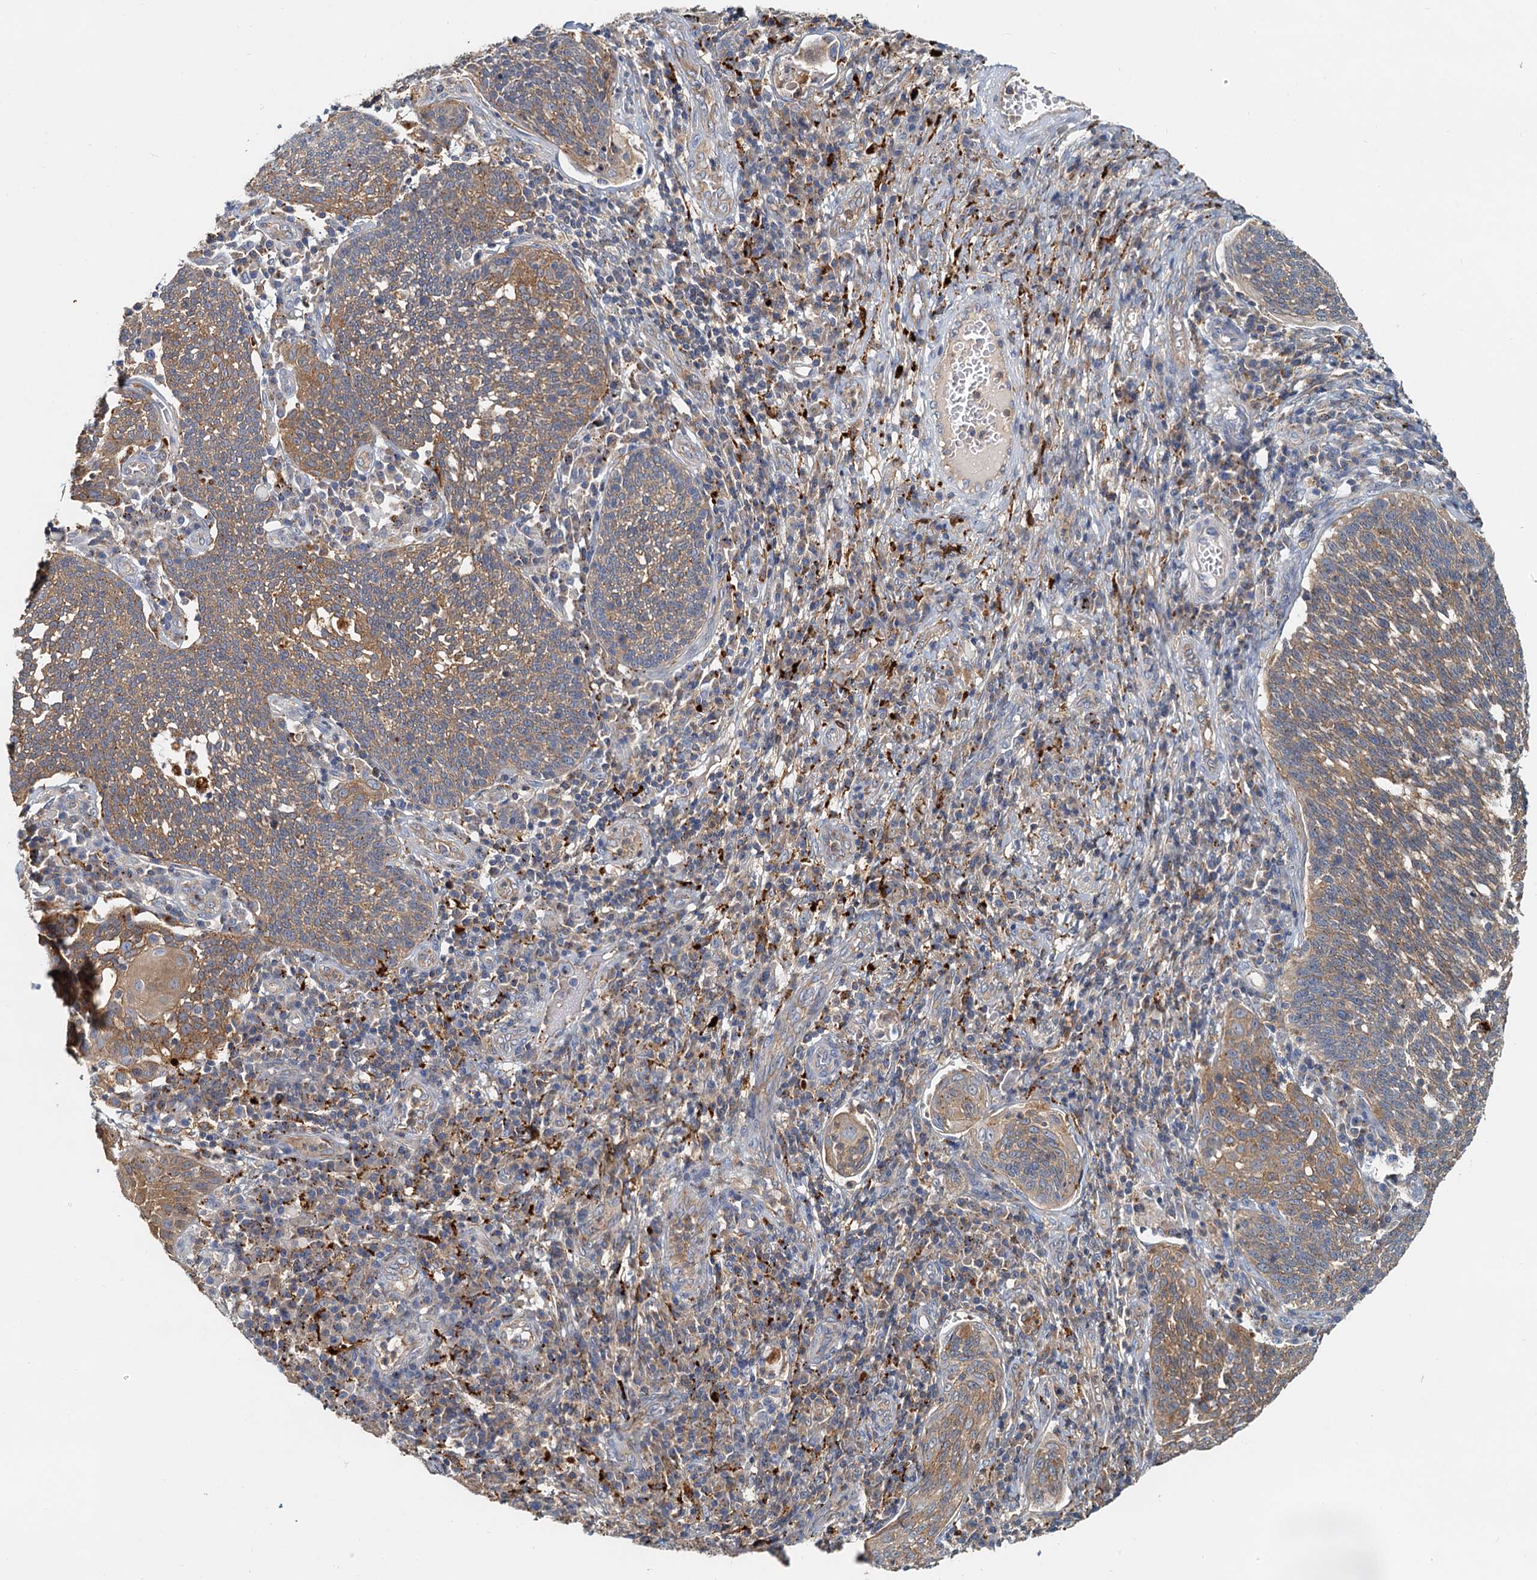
{"staining": {"intensity": "moderate", "quantity": ">75%", "location": "cytoplasmic/membranous"}, "tissue": "cervical cancer", "cell_type": "Tumor cells", "image_type": "cancer", "snomed": [{"axis": "morphology", "description": "Squamous cell carcinoma, NOS"}, {"axis": "topography", "description": "Cervix"}], "caption": "Immunohistochemical staining of cervical cancer demonstrates moderate cytoplasmic/membranous protein staining in approximately >75% of tumor cells.", "gene": "TOLLIP", "patient": {"sex": "female", "age": 34}}